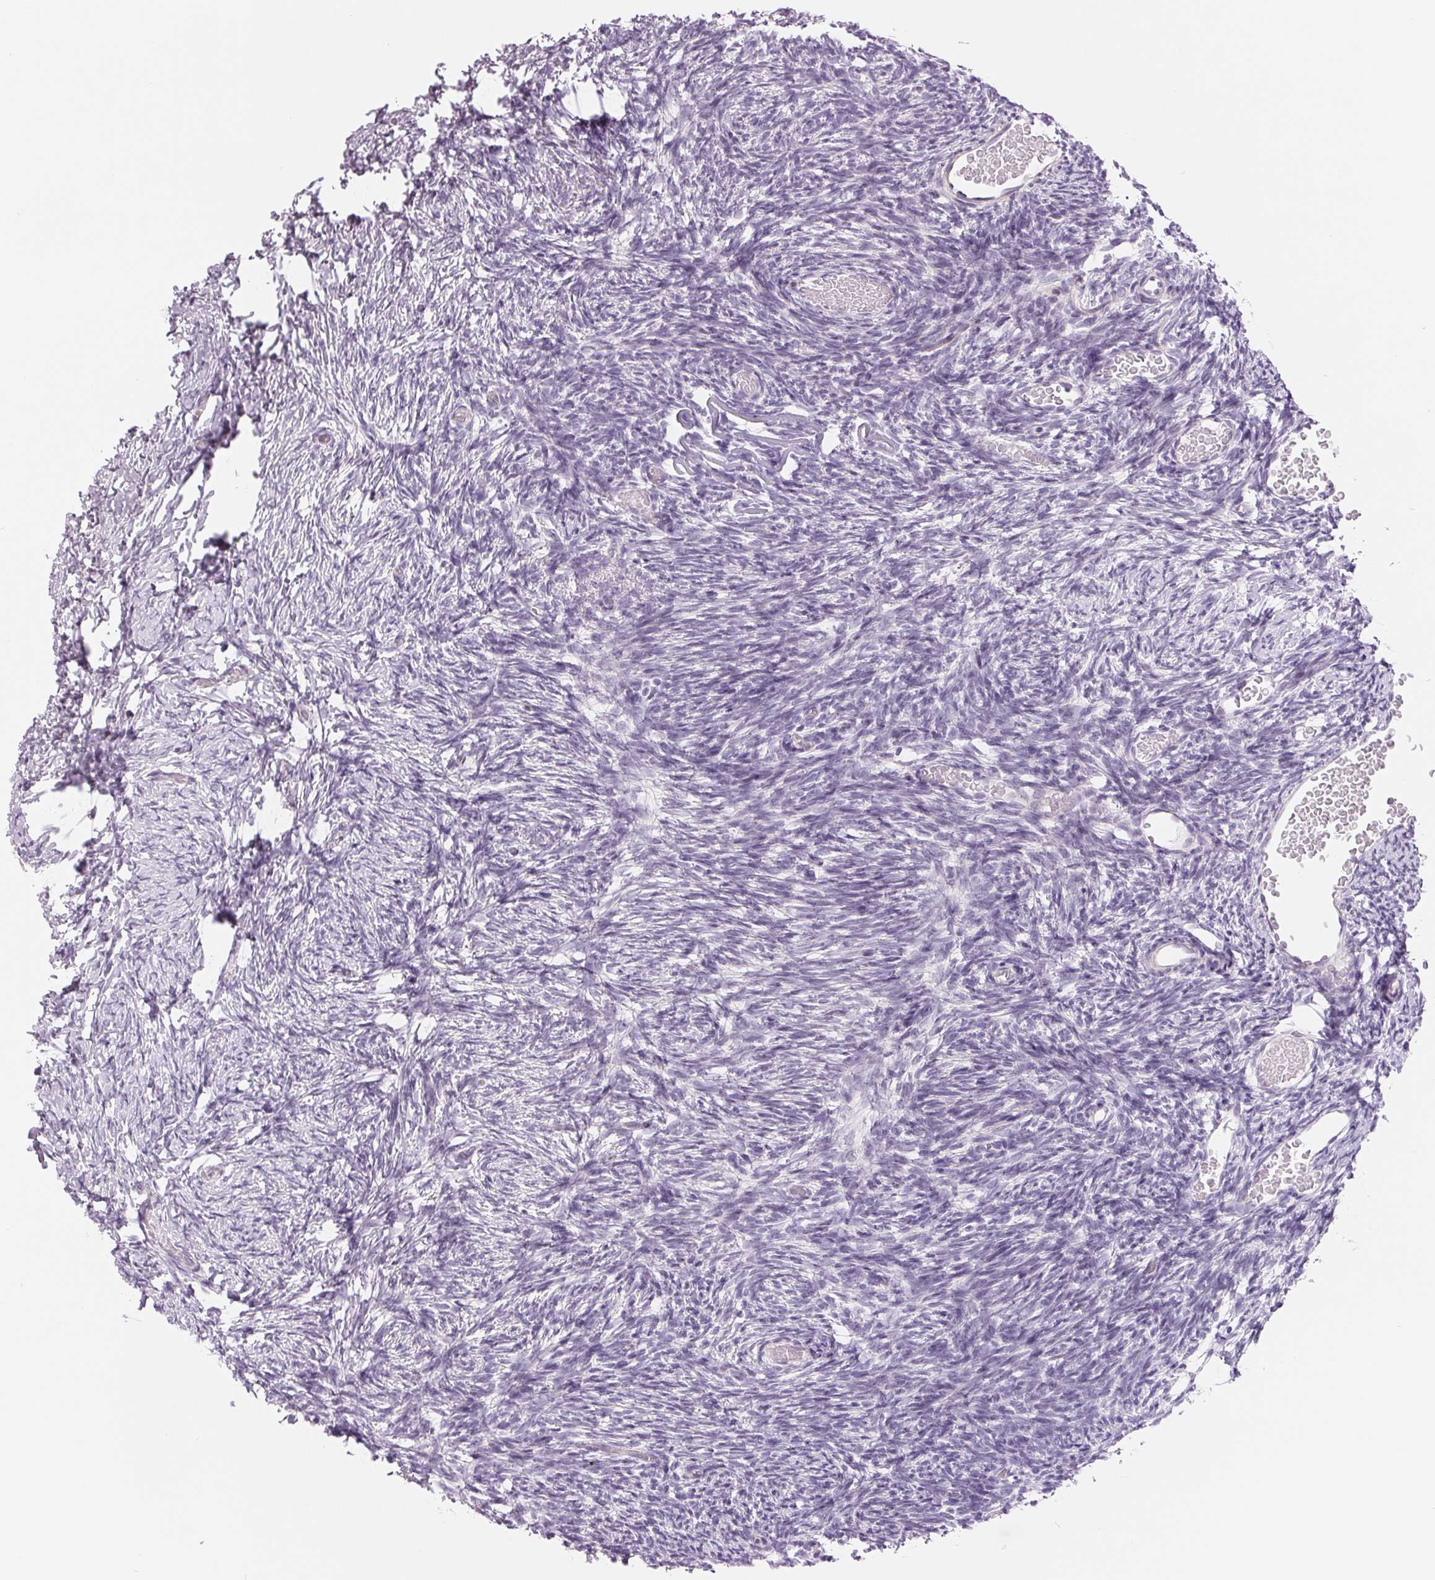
{"staining": {"intensity": "negative", "quantity": "none", "location": "none"}, "tissue": "ovary", "cell_type": "Ovarian stroma cells", "image_type": "normal", "snomed": [{"axis": "morphology", "description": "Normal tissue, NOS"}, {"axis": "topography", "description": "Ovary"}], "caption": "This is an immunohistochemistry histopathology image of benign human ovary. There is no expression in ovarian stroma cells.", "gene": "CCDC168", "patient": {"sex": "female", "age": 39}}